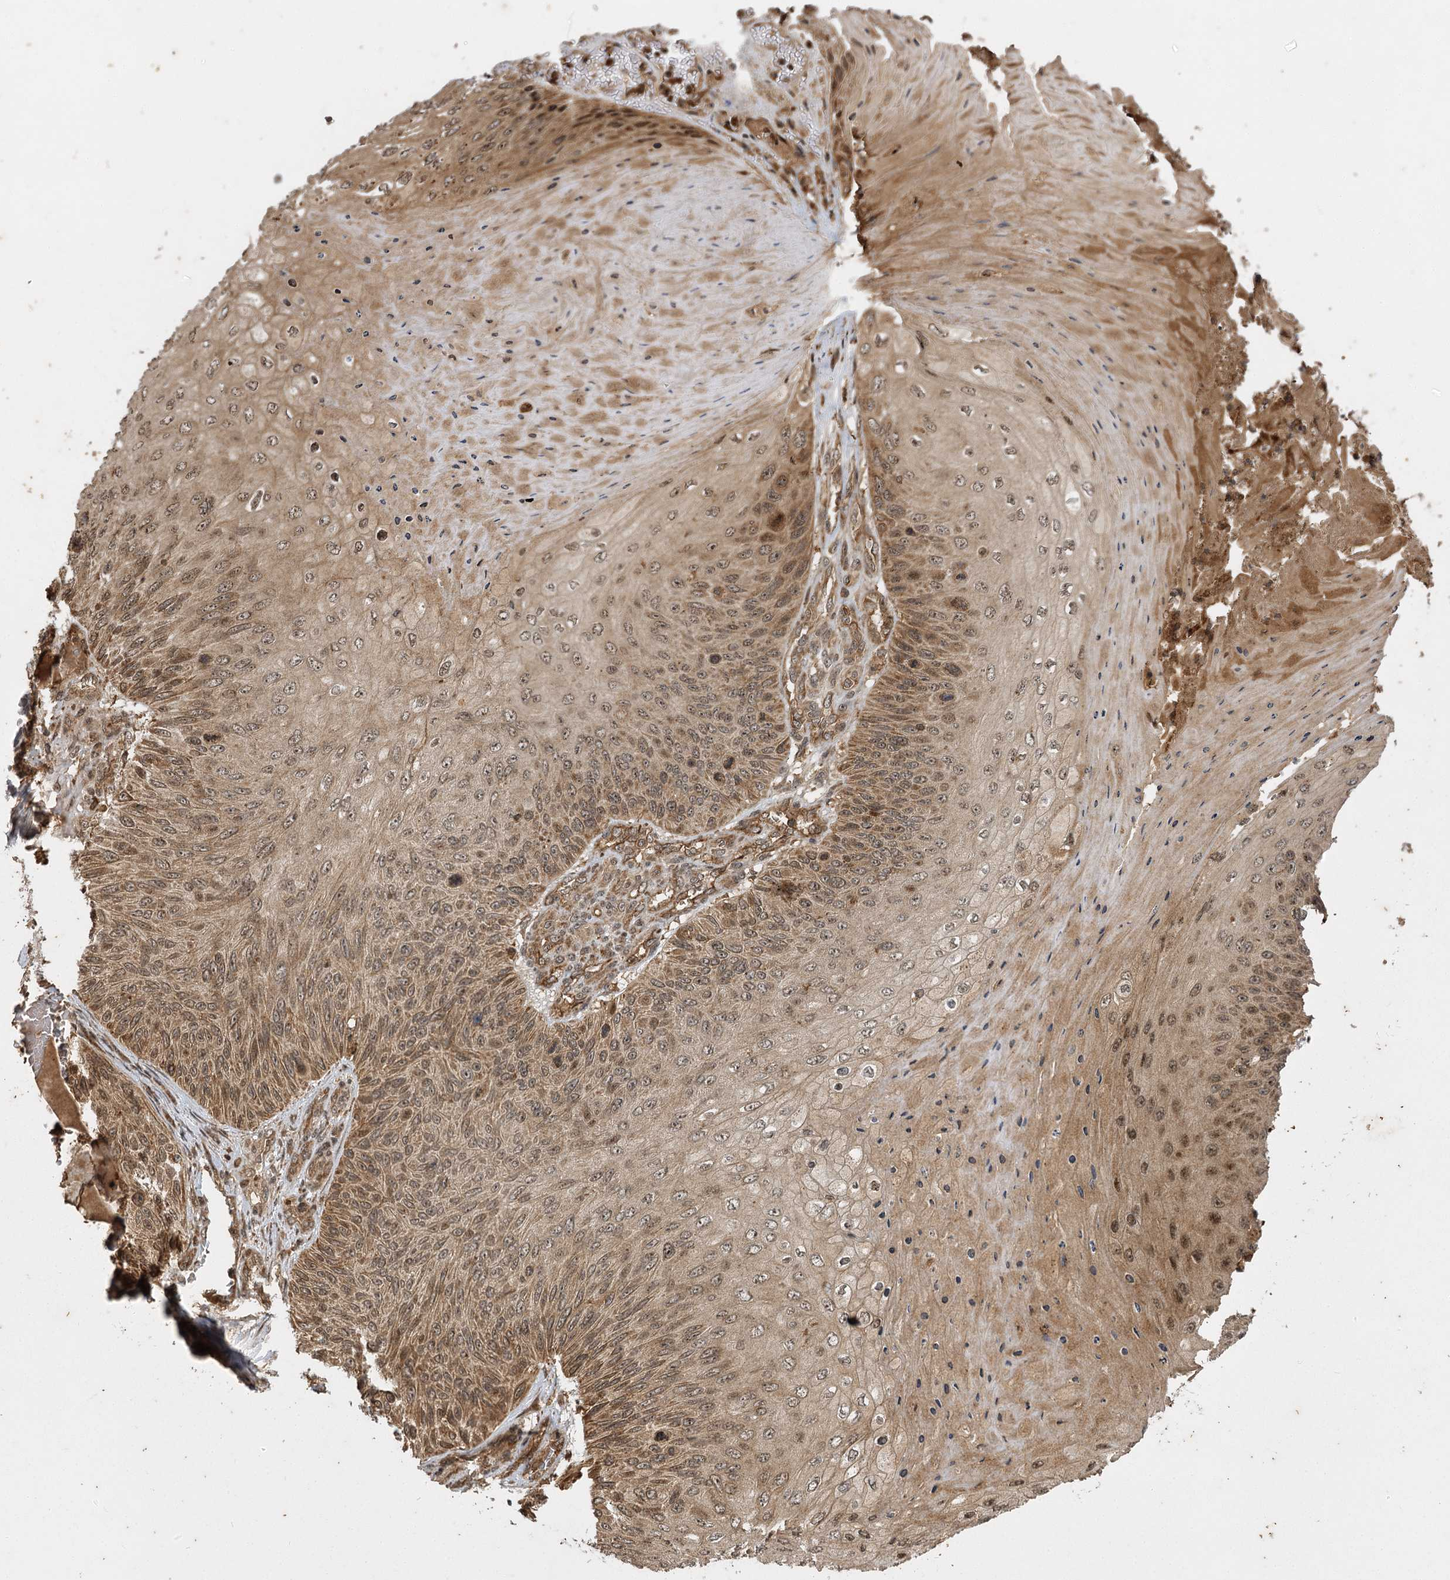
{"staining": {"intensity": "moderate", "quantity": ">75%", "location": "cytoplasmic/membranous,nuclear"}, "tissue": "skin cancer", "cell_type": "Tumor cells", "image_type": "cancer", "snomed": [{"axis": "morphology", "description": "Squamous cell carcinoma, NOS"}, {"axis": "topography", "description": "Skin"}], "caption": "Protein expression analysis of human skin cancer (squamous cell carcinoma) reveals moderate cytoplasmic/membranous and nuclear positivity in approximately >75% of tumor cells.", "gene": "IL11RA", "patient": {"sex": "female", "age": 88}}